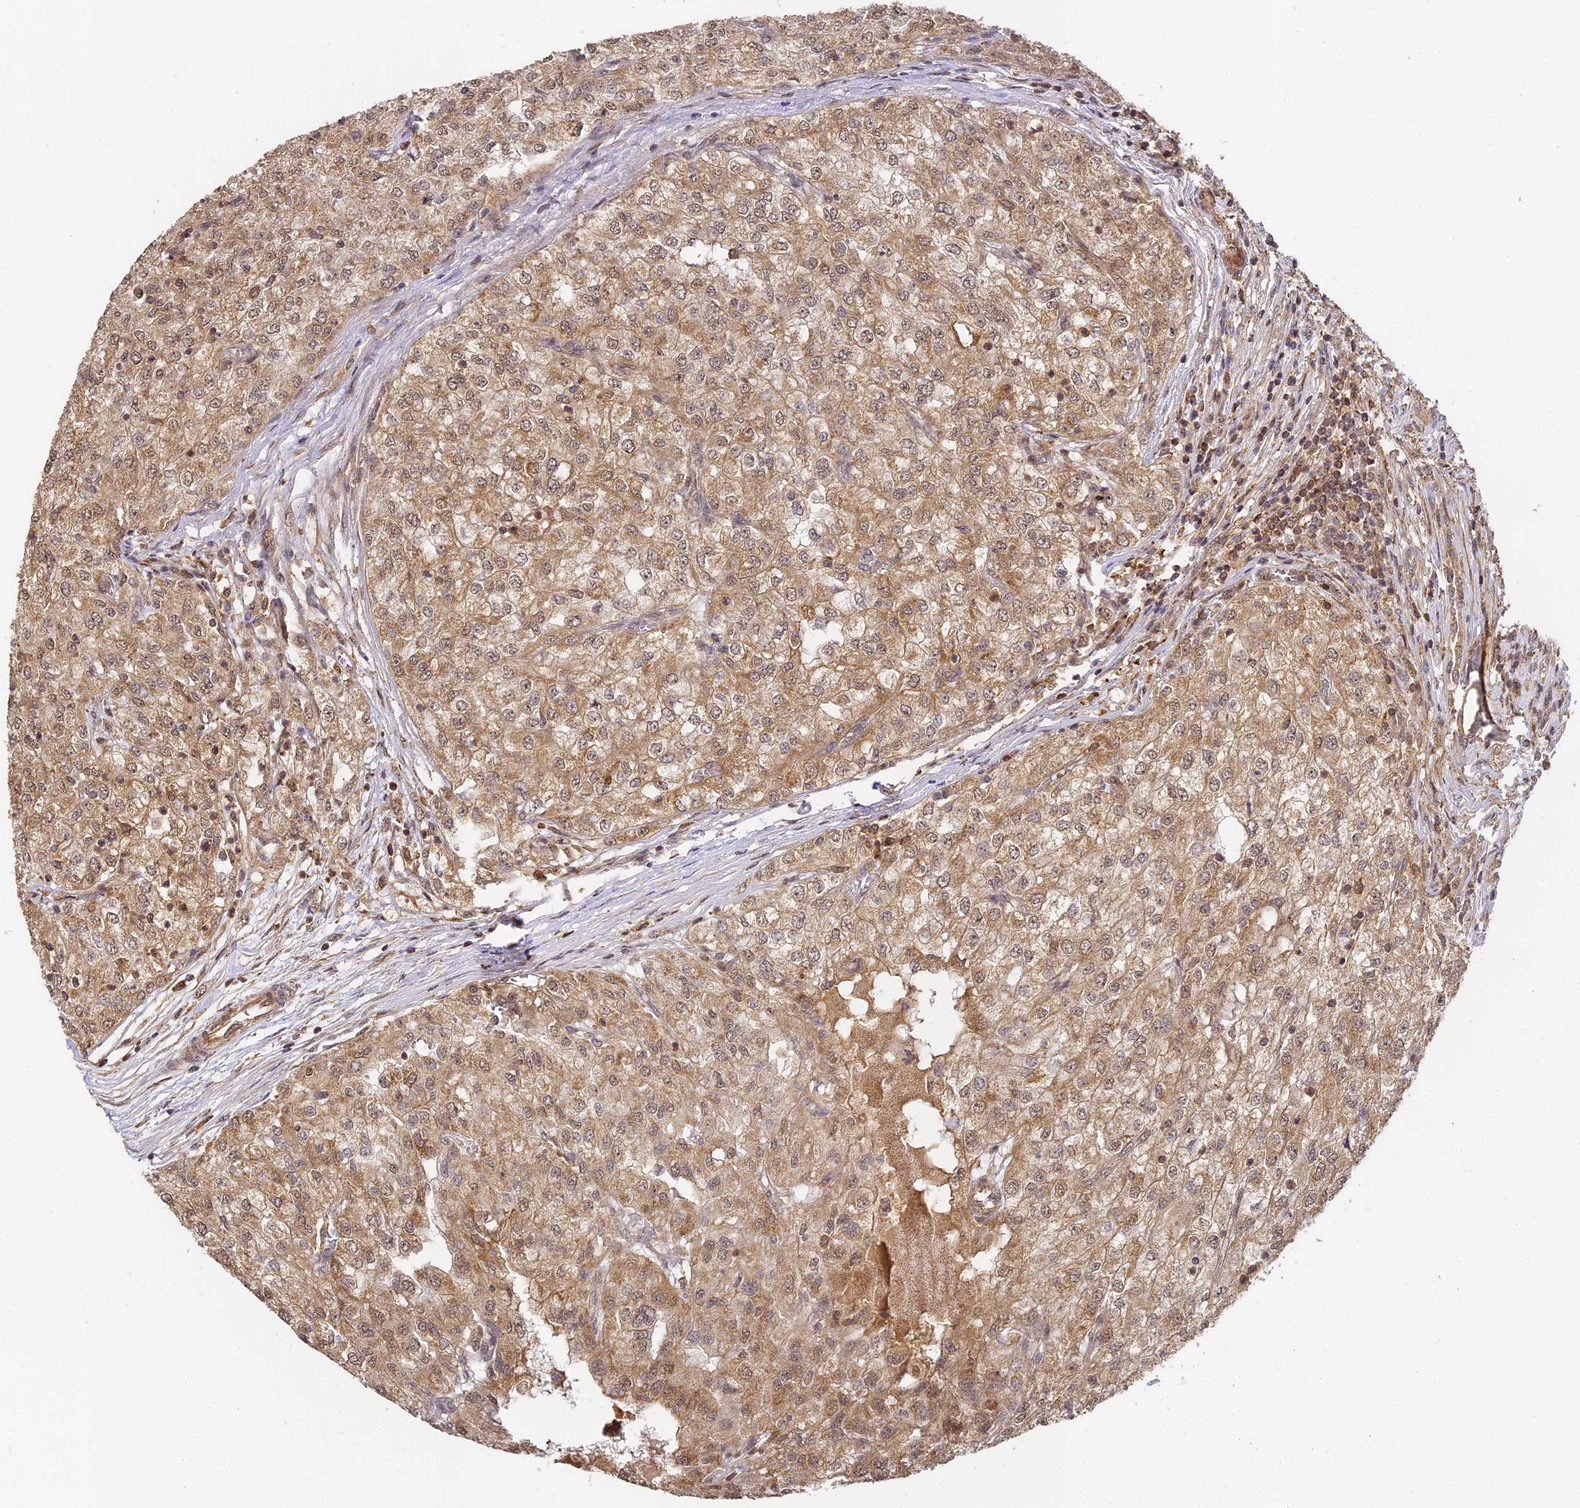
{"staining": {"intensity": "moderate", "quantity": ">75%", "location": "cytoplasmic/membranous"}, "tissue": "renal cancer", "cell_type": "Tumor cells", "image_type": "cancer", "snomed": [{"axis": "morphology", "description": "Adenocarcinoma, NOS"}, {"axis": "topography", "description": "Kidney"}], "caption": "Moderate cytoplasmic/membranous staining for a protein is seen in approximately >75% of tumor cells of renal adenocarcinoma using IHC.", "gene": "ZNF443", "patient": {"sex": "female", "age": 54}}